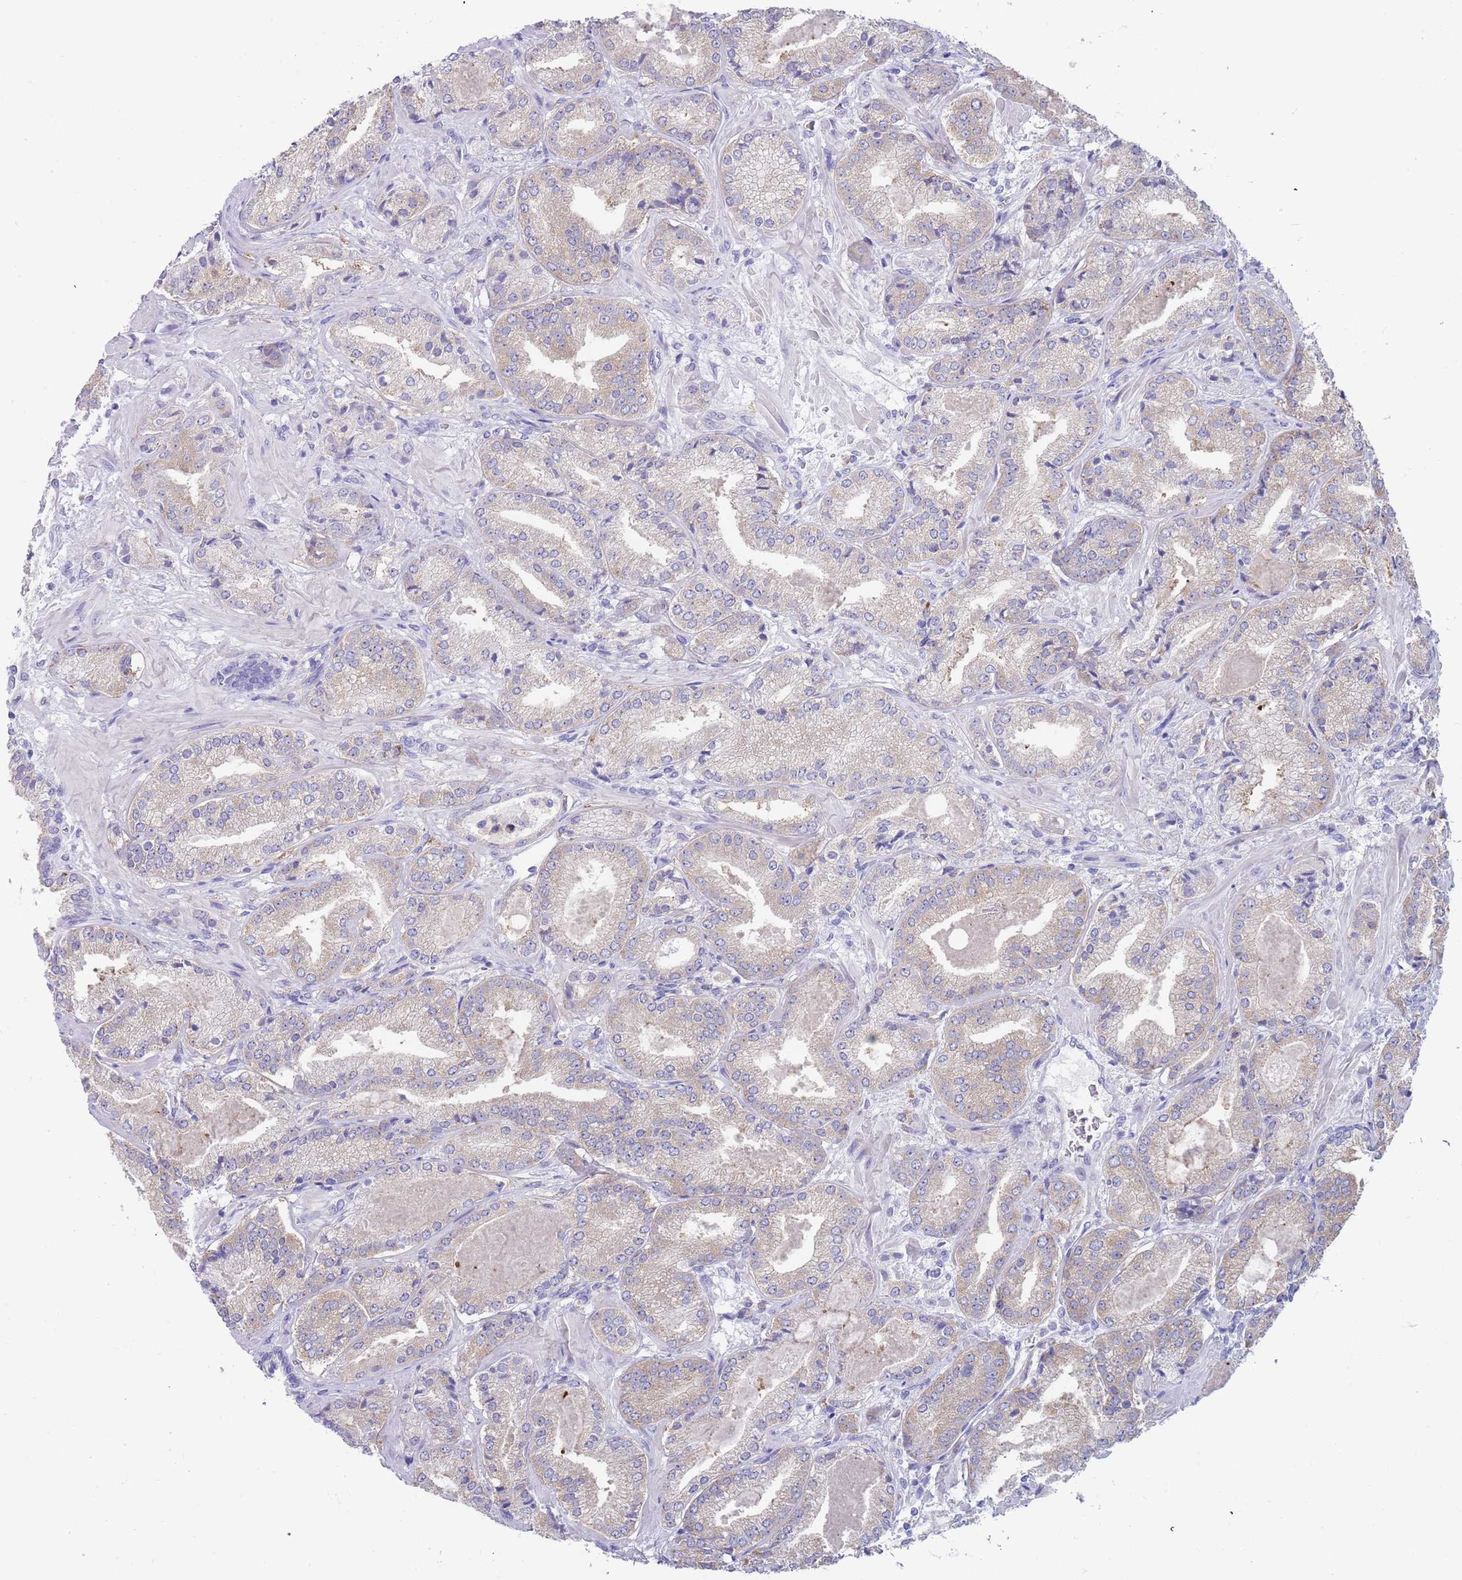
{"staining": {"intensity": "negative", "quantity": "none", "location": "none"}, "tissue": "prostate cancer", "cell_type": "Tumor cells", "image_type": "cancer", "snomed": [{"axis": "morphology", "description": "Adenocarcinoma, High grade"}, {"axis": "topography", "description": "Prostate"}], "caption": "Immunohistochemistry (IHC) photomicrograph of neoplastic tissue: high-grade adenocarcinoma (prostate) stained with DAB exhibits no significant protein positivity in tumor cells.", "gene": "TYW1", "patient": {"sex": "male", "age": 63}}